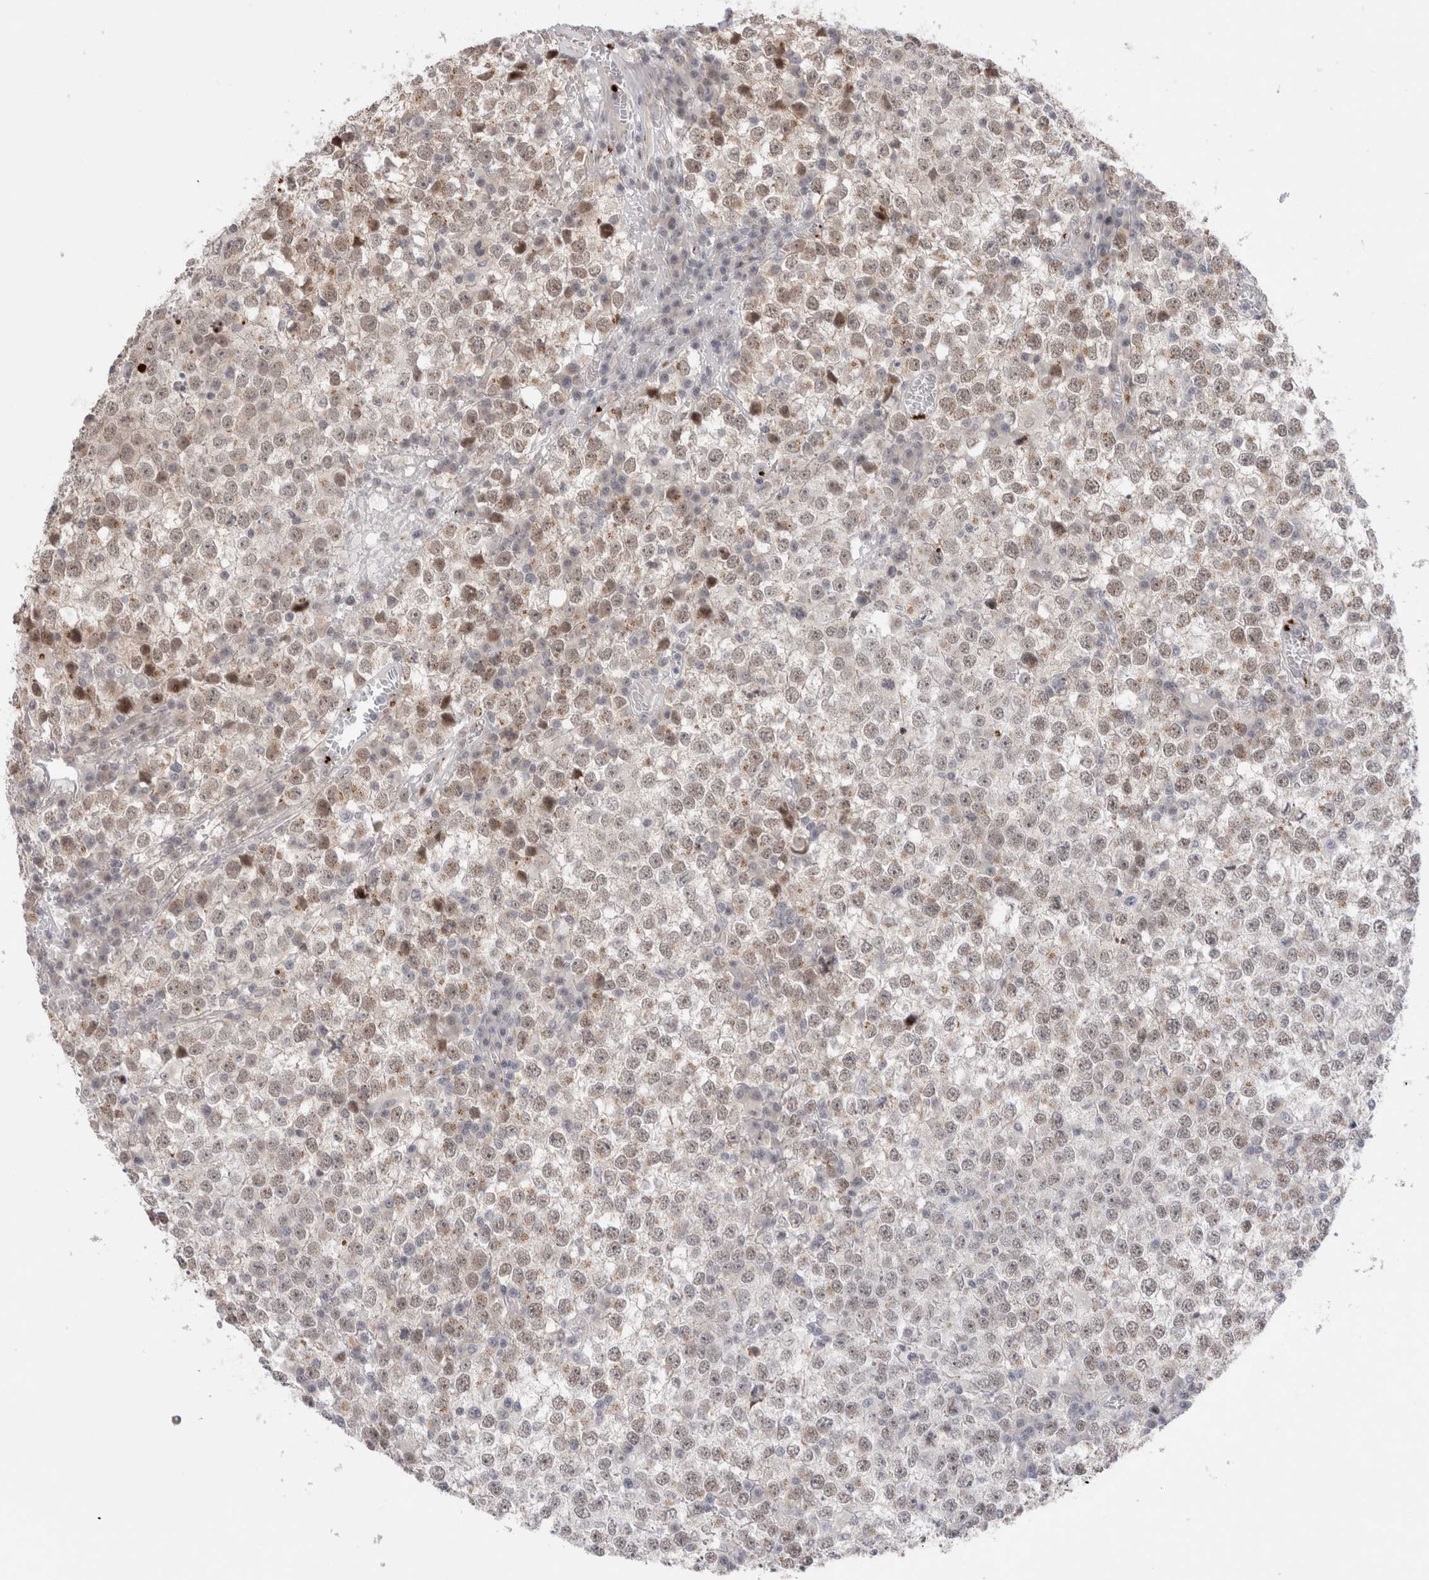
{"staining": {"intensity": "weak", "quantity": ">75%", "location": "nuclear"}, "tissue": "testis cancer", "cell_type": "Tumor cells", "image_type": "cancer", "snomed": [{"axis": "morphology", "description": "Seminoma, NOS"}, {"axis": "topography", "description": "Testis"}], "caption": "A brown stain highlights weak nuclear positivity of a protein in testis cancer (seminoma) tumor cells.", "gene": "VPS28", "patient": {"sex": "male", "age": 65}}